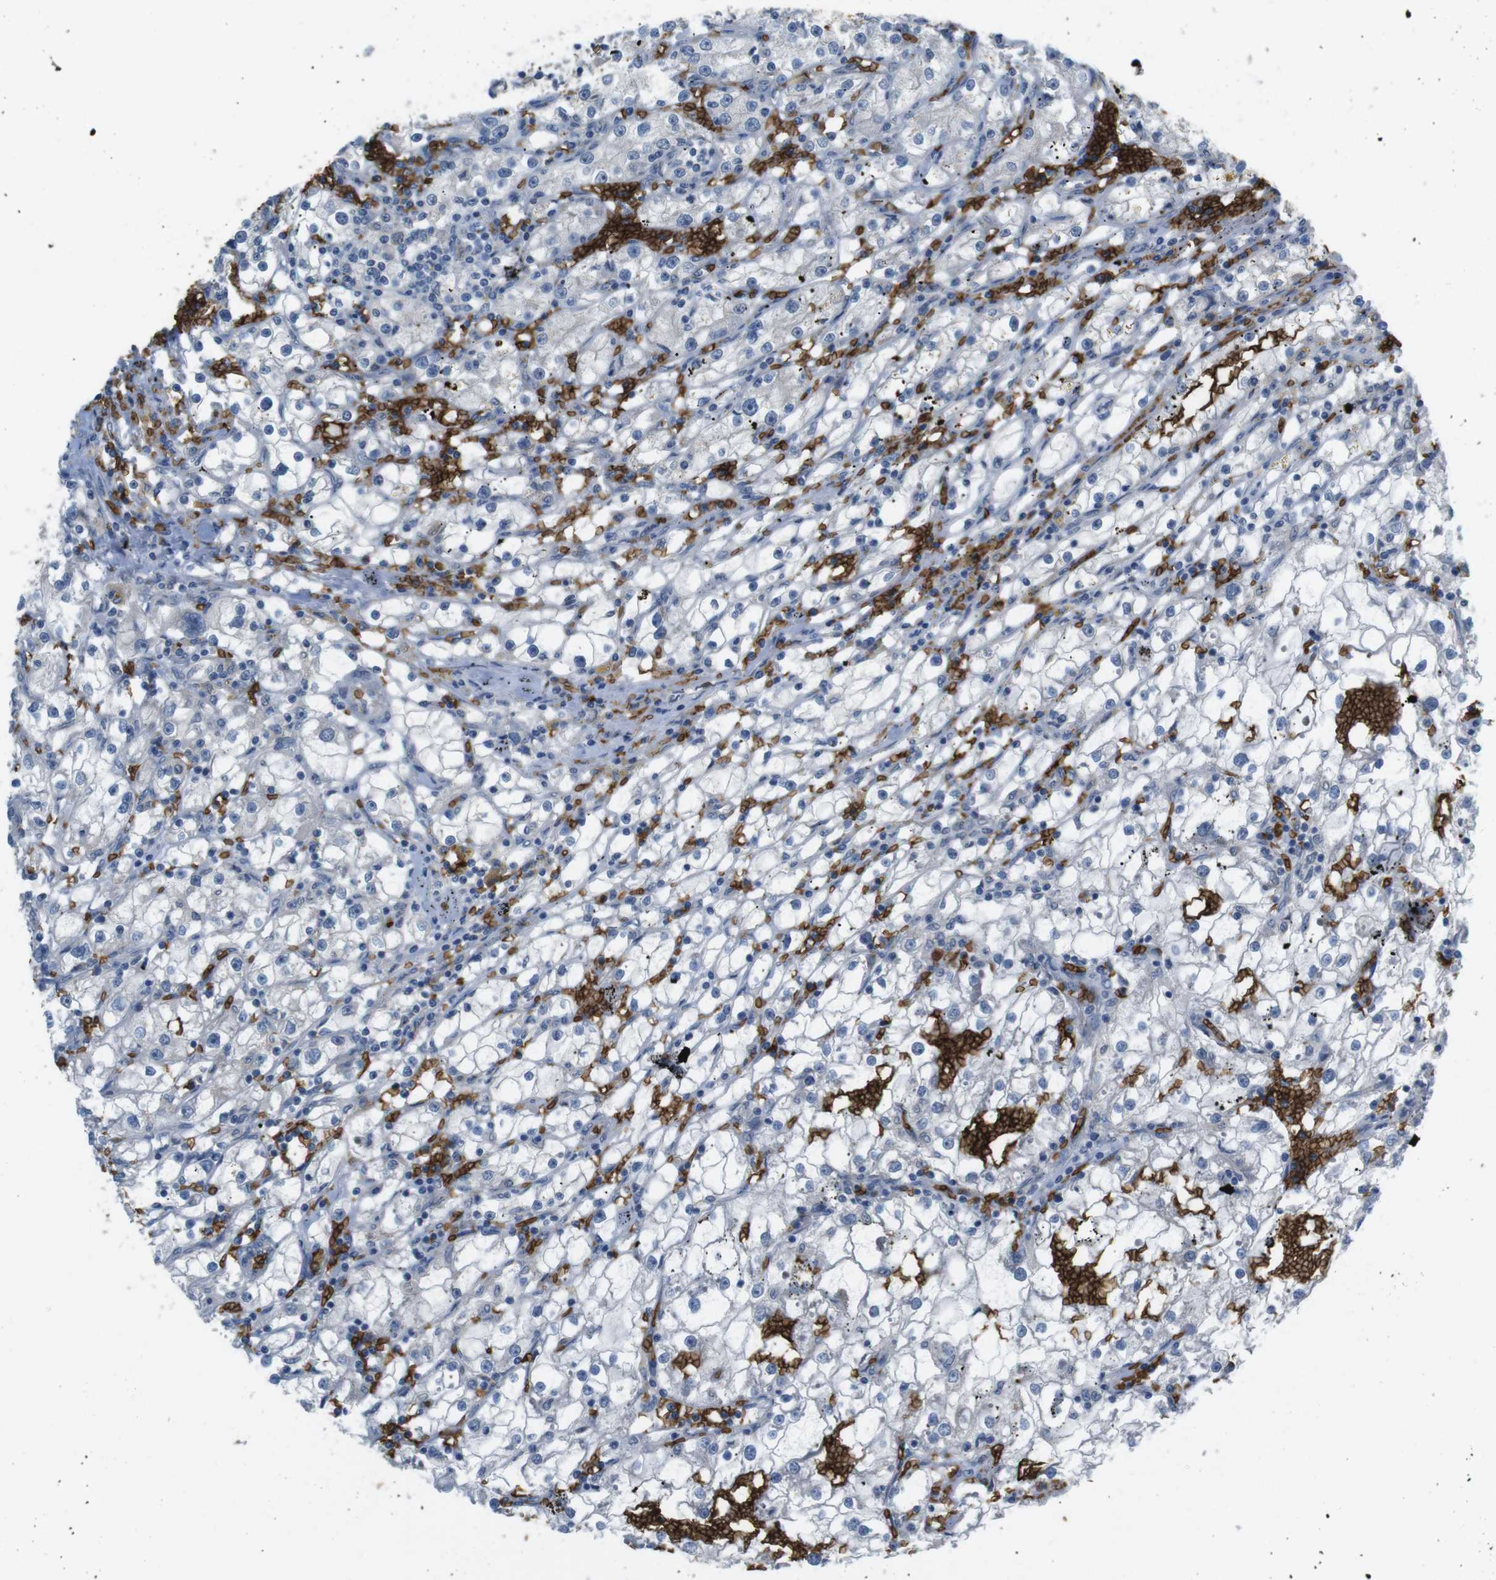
{"staining": {"intensity": "negative", "quantity": "none", "location": "none"}, "tissue": "renal cancer", "cell_type": "Tumor cells", "image_type": "cancer", "snomed": [{"axis": "morphology", "description": "Adenocarcinoma, NOS"}, {"axis": "topography", "description": "Kidney"}], "caption": "Micrograph shows no significant protein staining in tumor cells of renal adenocarcinoma.", "gene": "GYPA", "patient": {"sex": "male", "age": 56}}